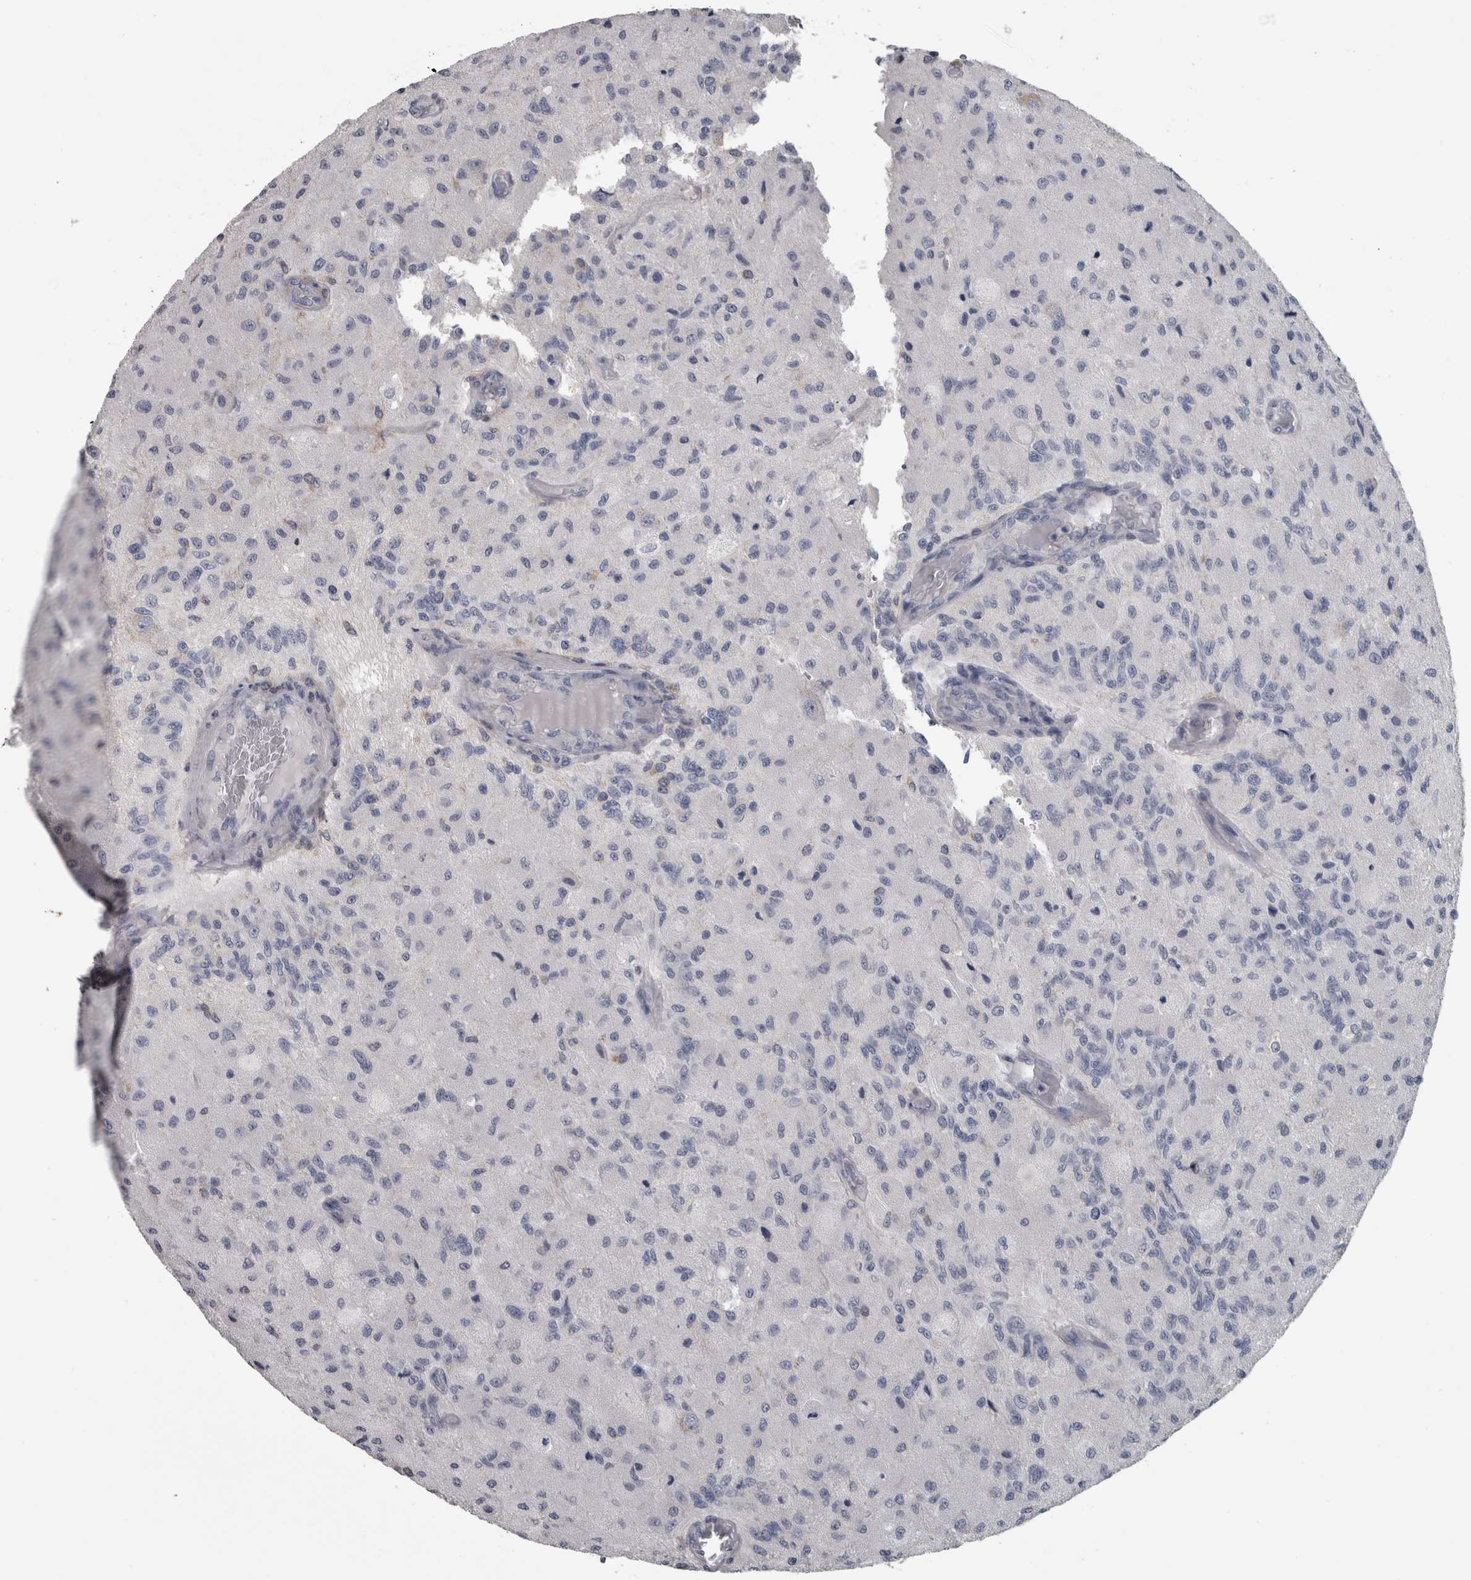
{"staining": {"intensity": "negative", "quantity": "none", "location": "none"}, "tissue": "glioma", "cell_type": "Tumor cells", "image_type": "cancer", "snomed": [{"axis": "morphology", "description": "Normal tissue, NOS"}, {"axis": "morphology", "description": "Glioma, malignant, High grade"}, {"axis": "topography", "description": "Cerebral cortex"}], "caption": "Human malignant glioma (high-grade) stained for a protein using immunohistochemistry (IHC) reveals no staining in tumor cells.", "gene": "EFEMP2", "patient": {"sex": "male", "age": 77}}